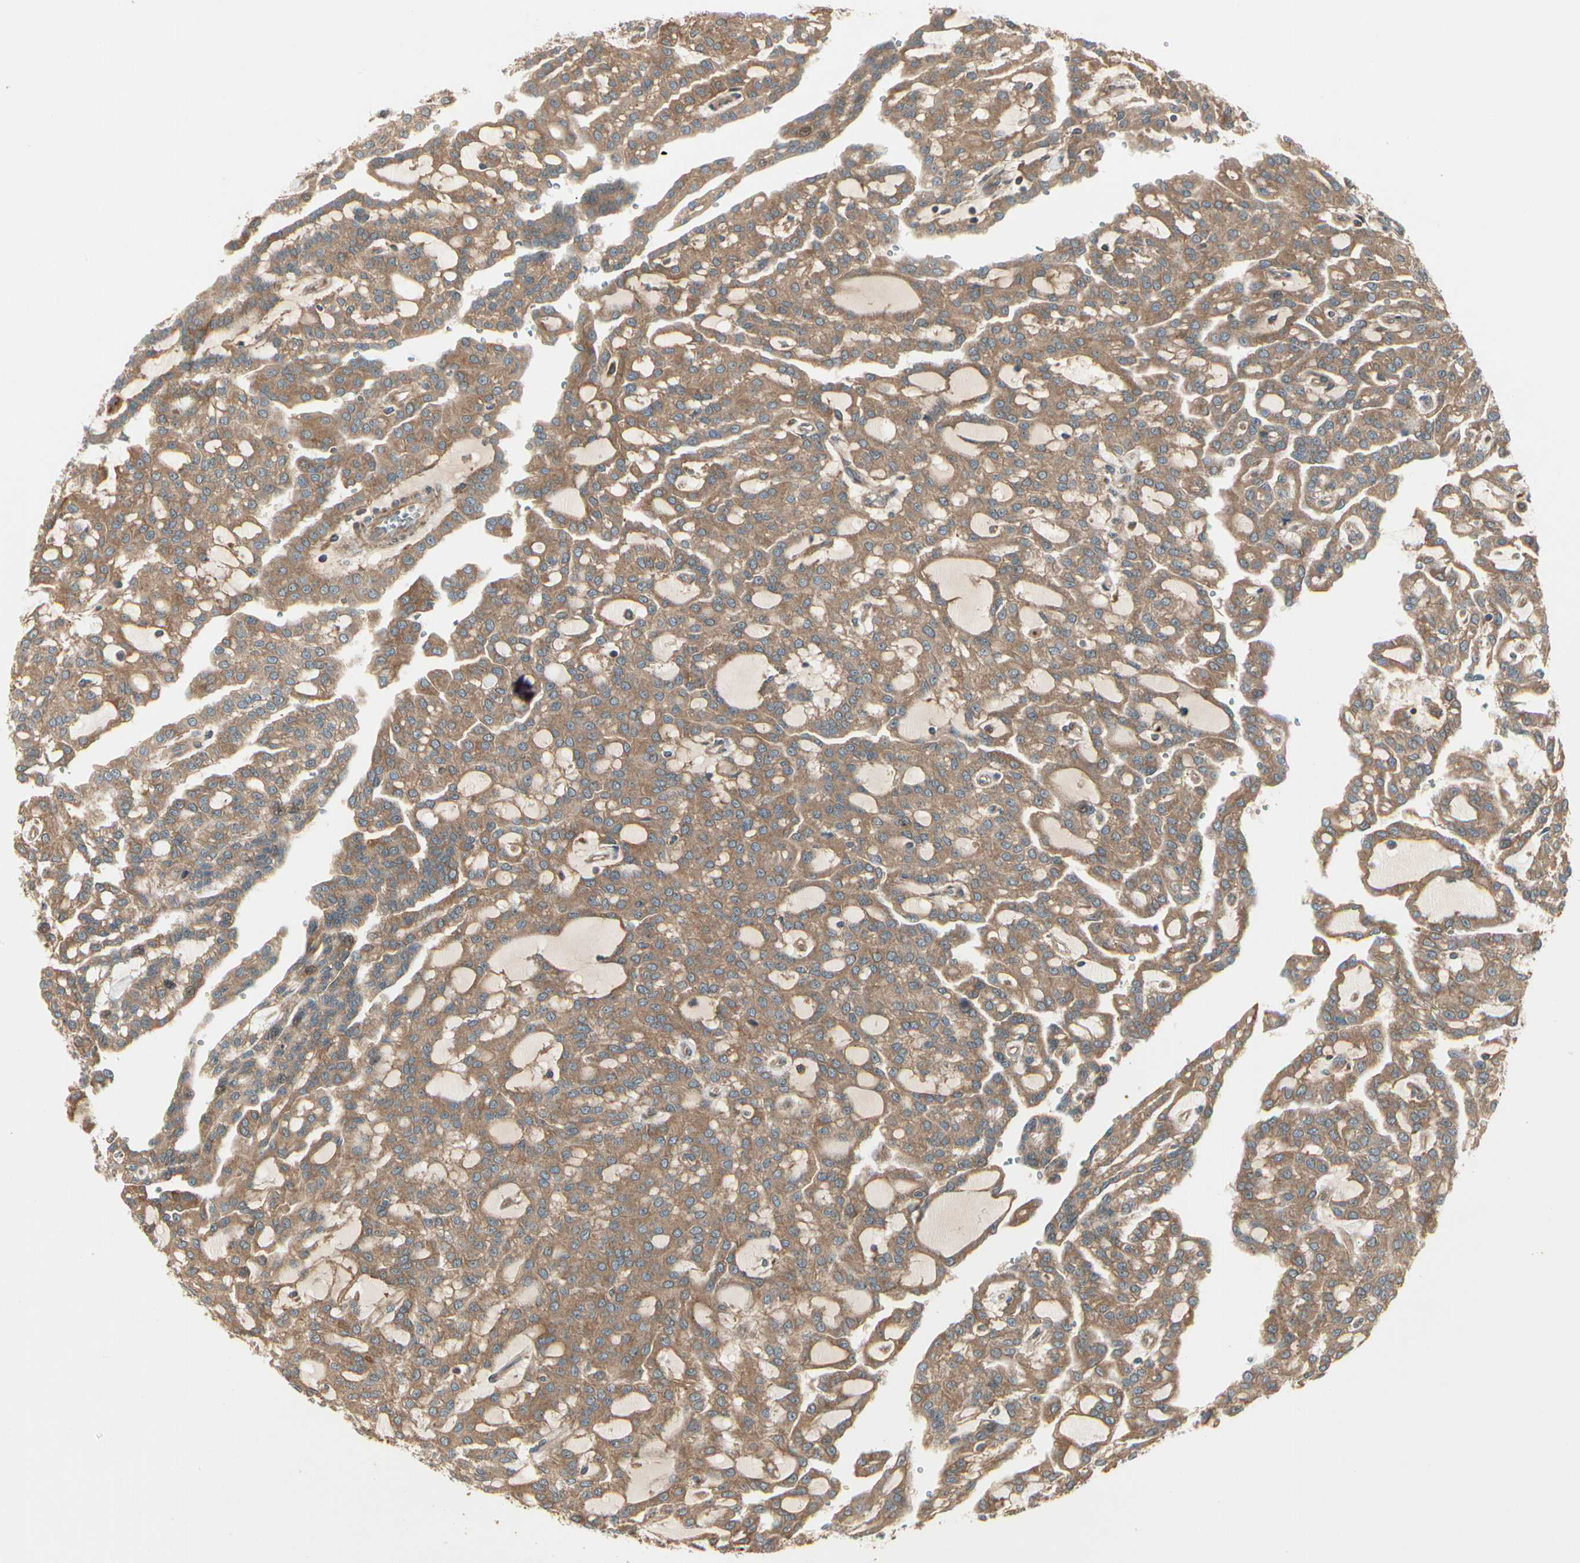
{"staining": {"intensity": "moderate", "quantity": ">75%", "location": "cytoplasmic/membranous"}, "tissue": "renal cancer", "cell_type": "Tumor cells", "image_type": "cancer", "snomed": [{"axis": "morphology", "description": "Adenocarcinoma, NOS"}, {"axis": "topography", "description": "Kidney"}], "caption": "DAB immunohistochemical staining of human renal cancer demonstrates moderate cytoplasmic/membranous protein positivity in approximately >75% of tumor cells. The staining was performed using DAB to visualize the protein expression in brown, while the nuclei were stained in blue with hematoxylin (Magnification: 20x).", "gene": "FKBP15", "patient": {"sex": "male", "age": 63}}